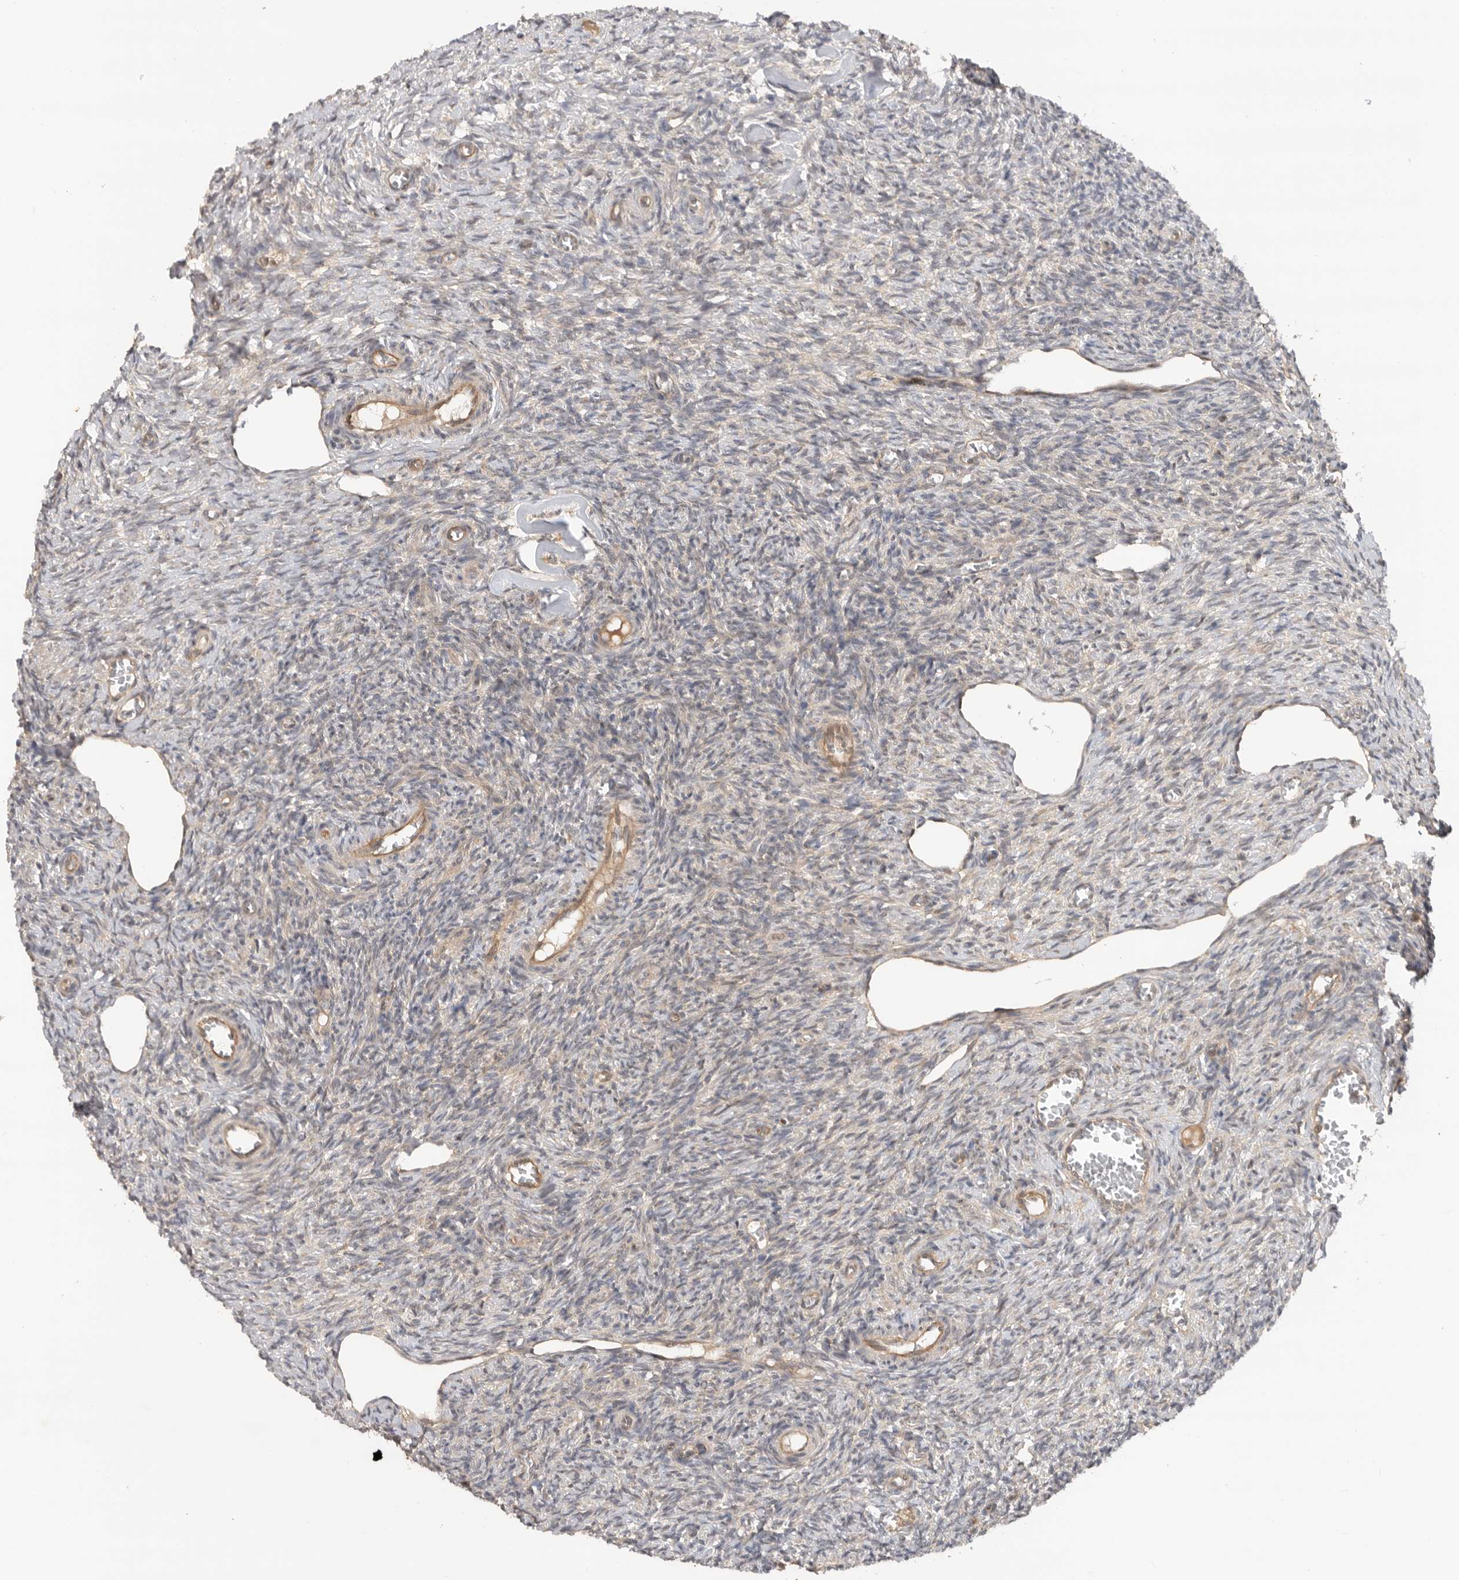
{"staining": {"intensity": "moderate", "quantity": ">75%", "location": "cytoplasmic/membranous,nuclear"}, "tissue": "ovary", "cell_type": "Follicle cells", "image_type": "normal", "snomed": [{"axis": "morphology", "description": "Normal tissue, NOS"}, {"axis": "topography", "description": "Ovary"}], "caption": "The photomicrograph reveals a brown stain indicating the presence of a protein in the cytoplasmic/membranous,nuclear of follicle cells in ovary. Nuclei are stained in blue.", "gene": "DCAF8", "patient": {"sex": "female", "age": 27}}